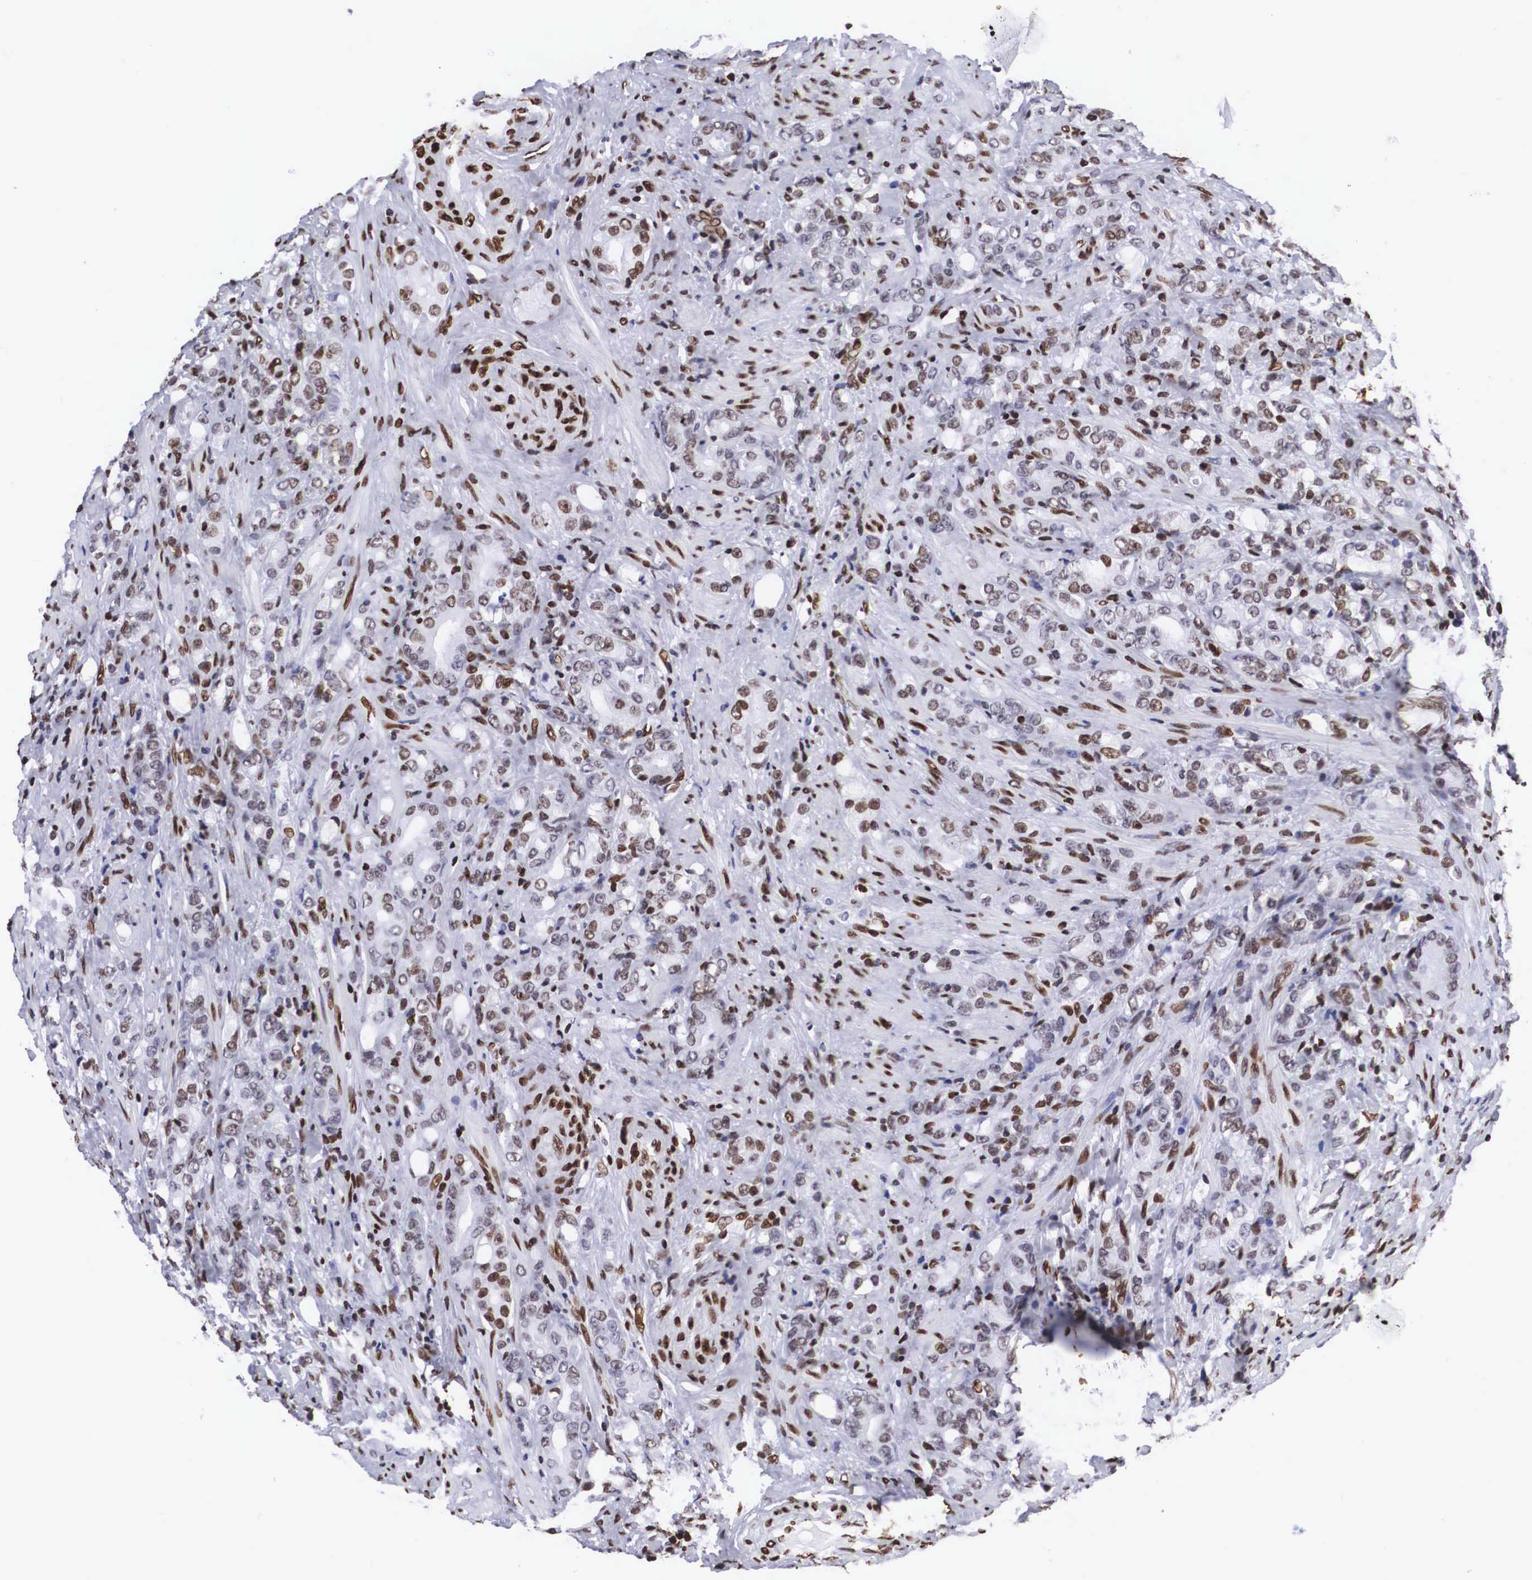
{"staining": {"intensity": "moderate", "quantity": ">75%", "location": "nuclear"}, "tissue": "prostate cancer", "cell_type": "Tumor cells", "image_type": "cancer", "snomed": [{"axis": "morphology", "description": "Adenocarcinoma, Medium grade"}, {"axis": "topography", "description": "Prostate"}], "caption": "This is an image of immunohistochemistry (IHC) staining of prostate medium-grade adenocarcinoma, which shows moderate staining in the nuclear of tumor cells.", "gene": "MECP2", "patient": {"sex": "male", "age": 59}}